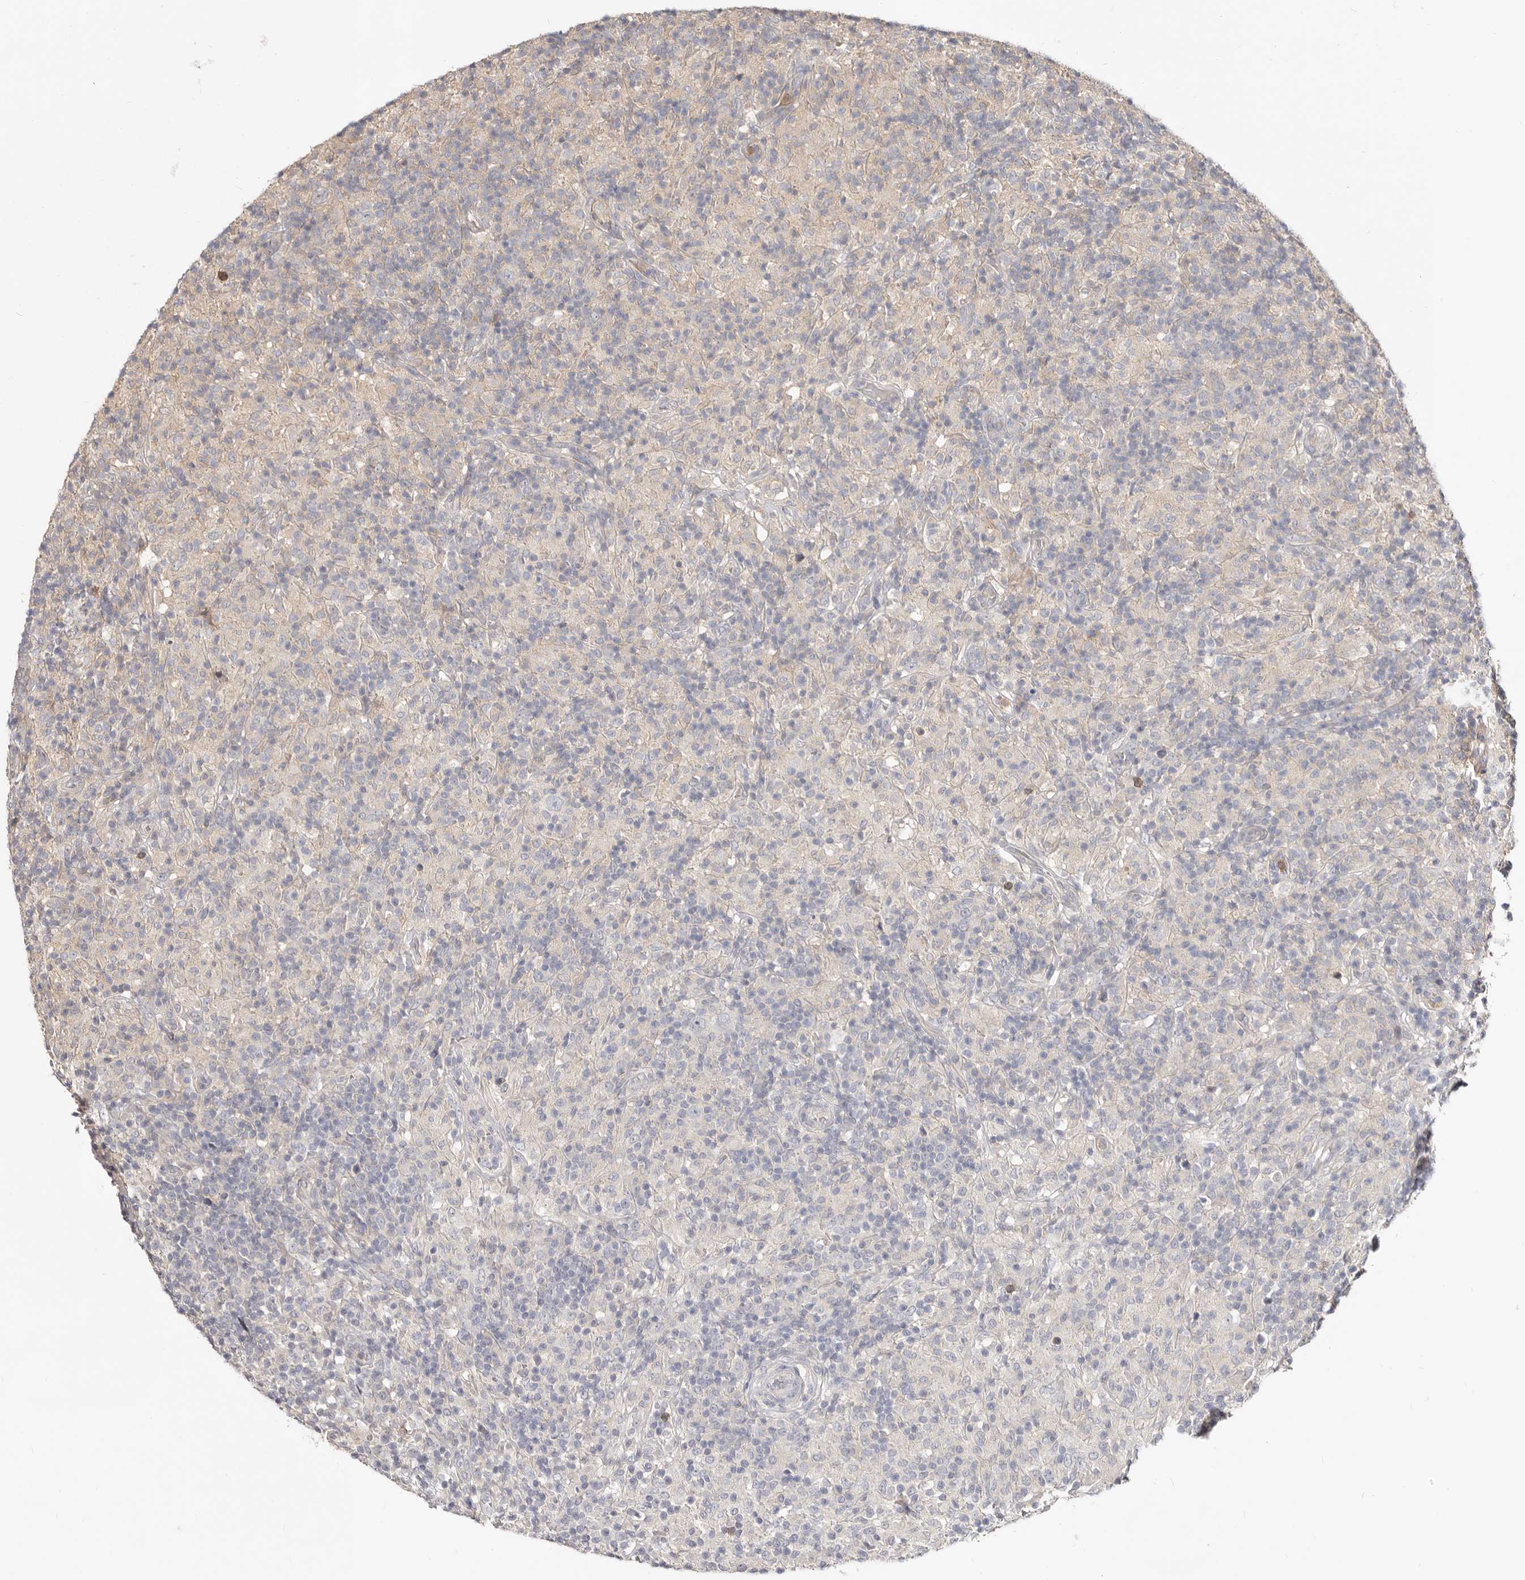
{"staining": {"intensity": "negative", "quantity": "none", "location": "none"}, "tissue": "lymphoma", "cell_type": "Tumor cells", "image_type": "cancer", "snomed": [{"axis": "morphology", "description": "Hodgkin's disease, NOS"}, {"axis": "topography", "description": "Lymph node"}], "caption": "This is an IHC histopathology image of human Hodgkin's disease. There is no positivity in tumor cells.", "gene": "TC2N", "patient": {"sex": "male", "age": 70}}